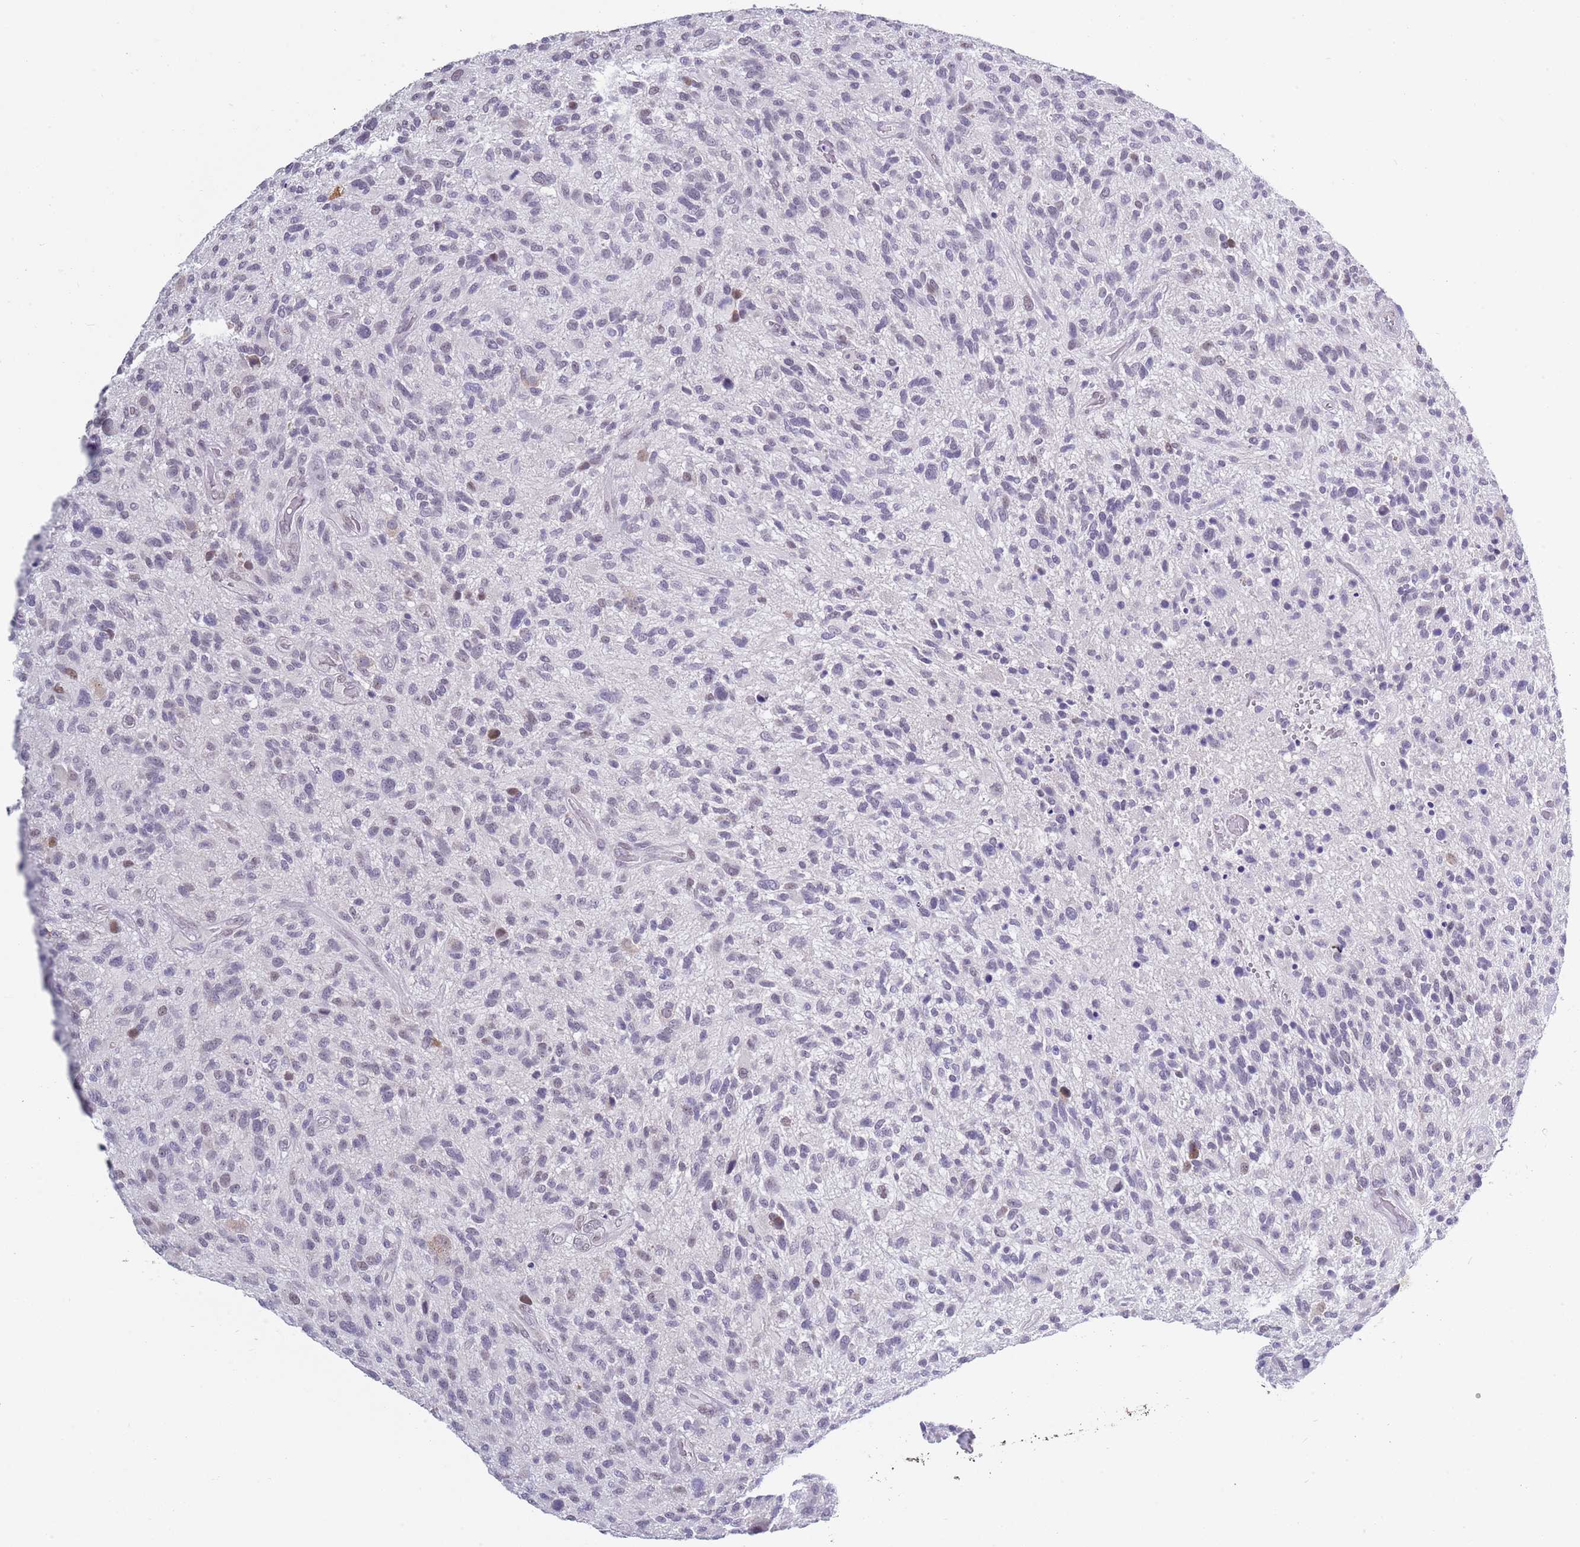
{"staining": {"intensity": "negative", "quantity": "none", "location": "none"}, "tissue": "glioma", "cell_type": "Tumor cells", "image_type": "cancer", "snomed": [{"axis": "morphology", "description": "Glioma, malignant, High grade"}, {"axis": "topography", "description": "Brain"}], "caption": "Tumor cells are negative for protein expression in human malignant glioma (high-grade). Brightfield microscopy of IHC stained with DAB (brown) and hematoxylin (blue), captured at high magnification.", "gene": "SEPHS2", "patient": {"sex": "male", "age": 47}}